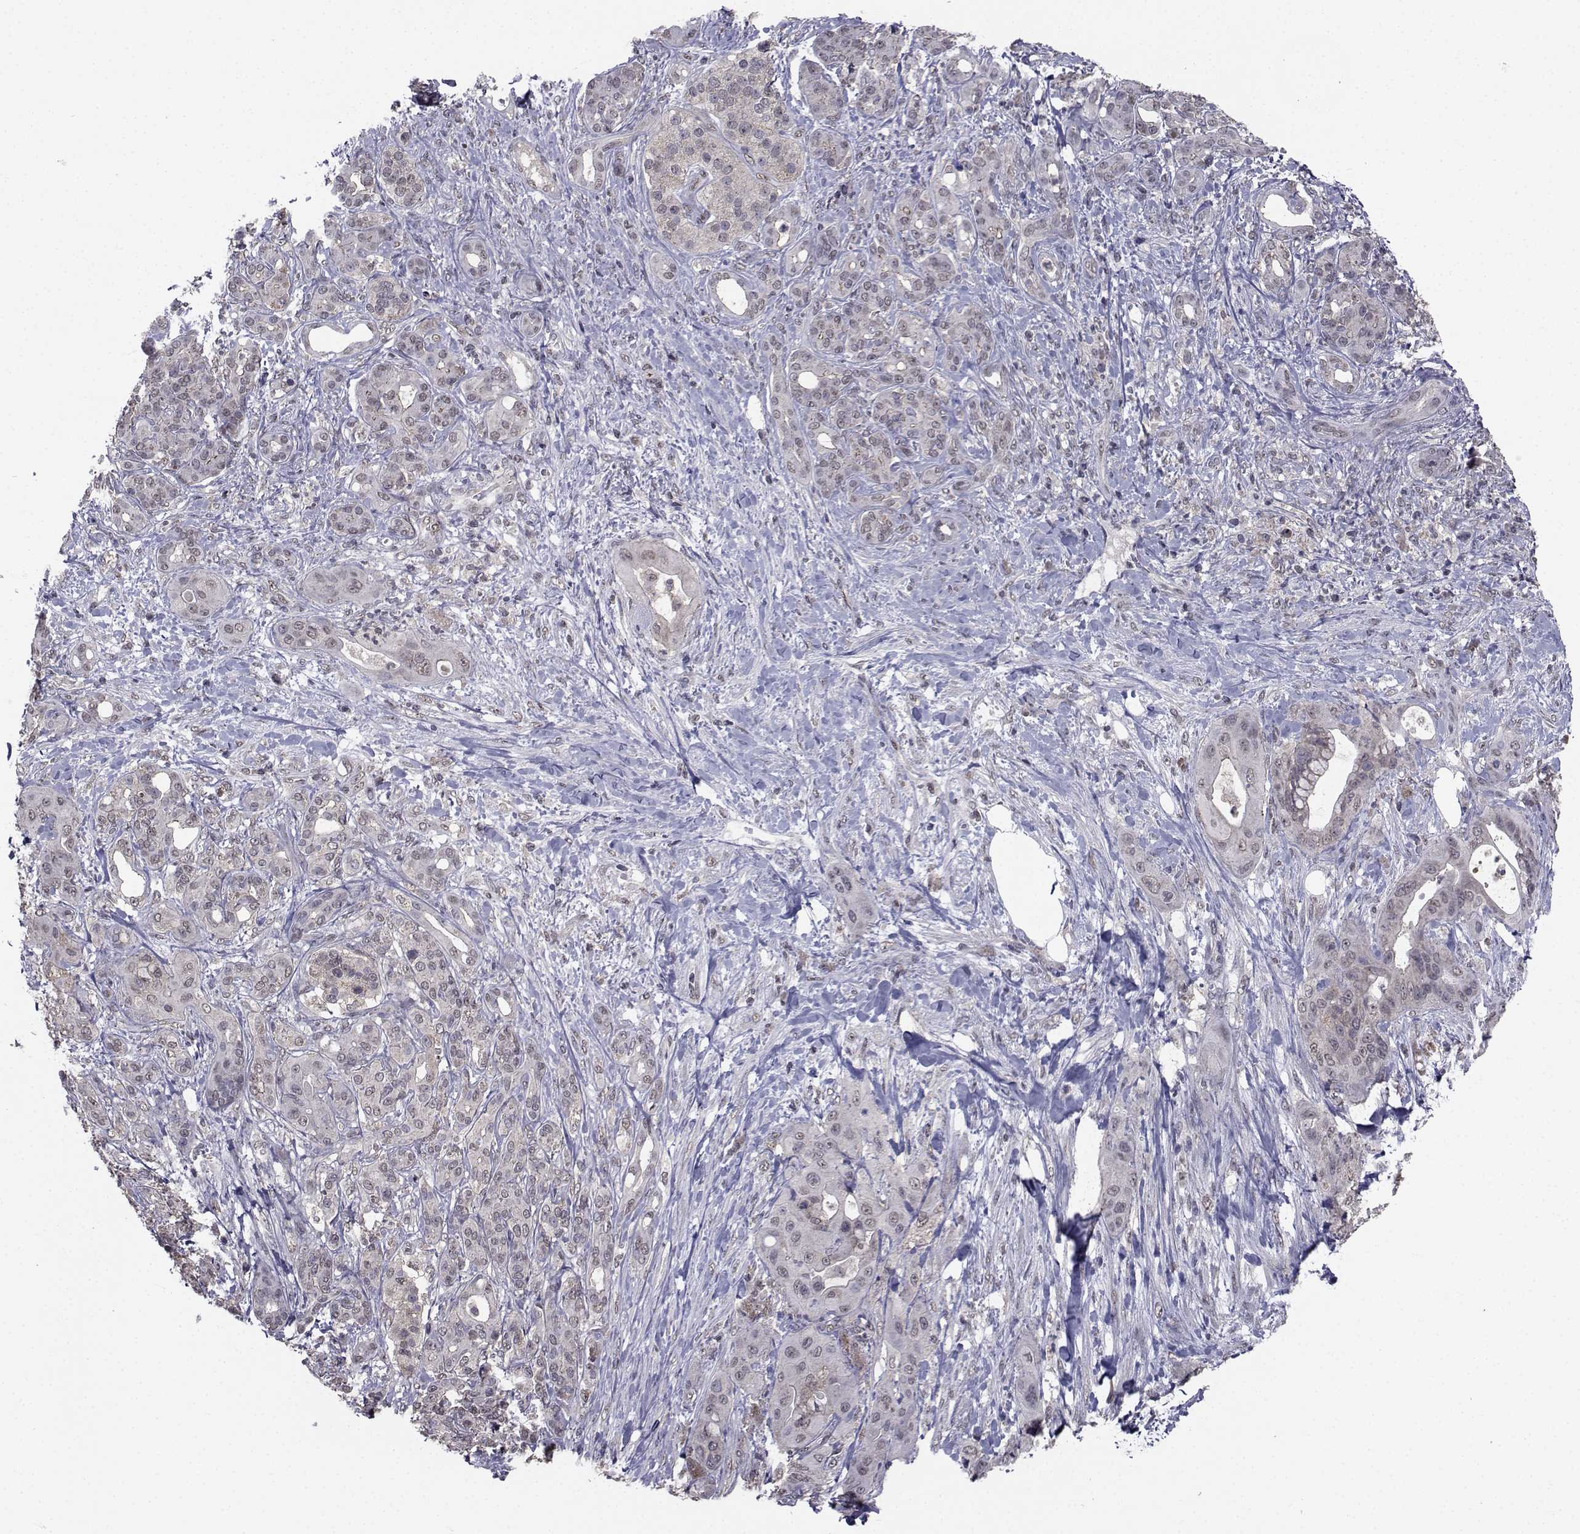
{"staining": {"intensity": "strong", "quantity": "<25%", "location": "cytoplasmic/membranous"}, "tissue": "pancreatic cancer", "cell_type": "Tumor cells", "image_type": "cancer", "snomed": [{"axis": "morphology", "description": "Adenocarcinoma, NOS"}, {"axis": "topography", "description": "Pancreas"}], "caption": "Protein analysis of adenocarcinoma (pancreatic) tissue demonstrates strong cytoplasmic/membranous expression in about <25% of tumor cells. The protein of interest is shown in brown color, while the nuclei are stained blue.", "gene": "CYP2S1", "patient": {"sex": "male", "age": 71}}